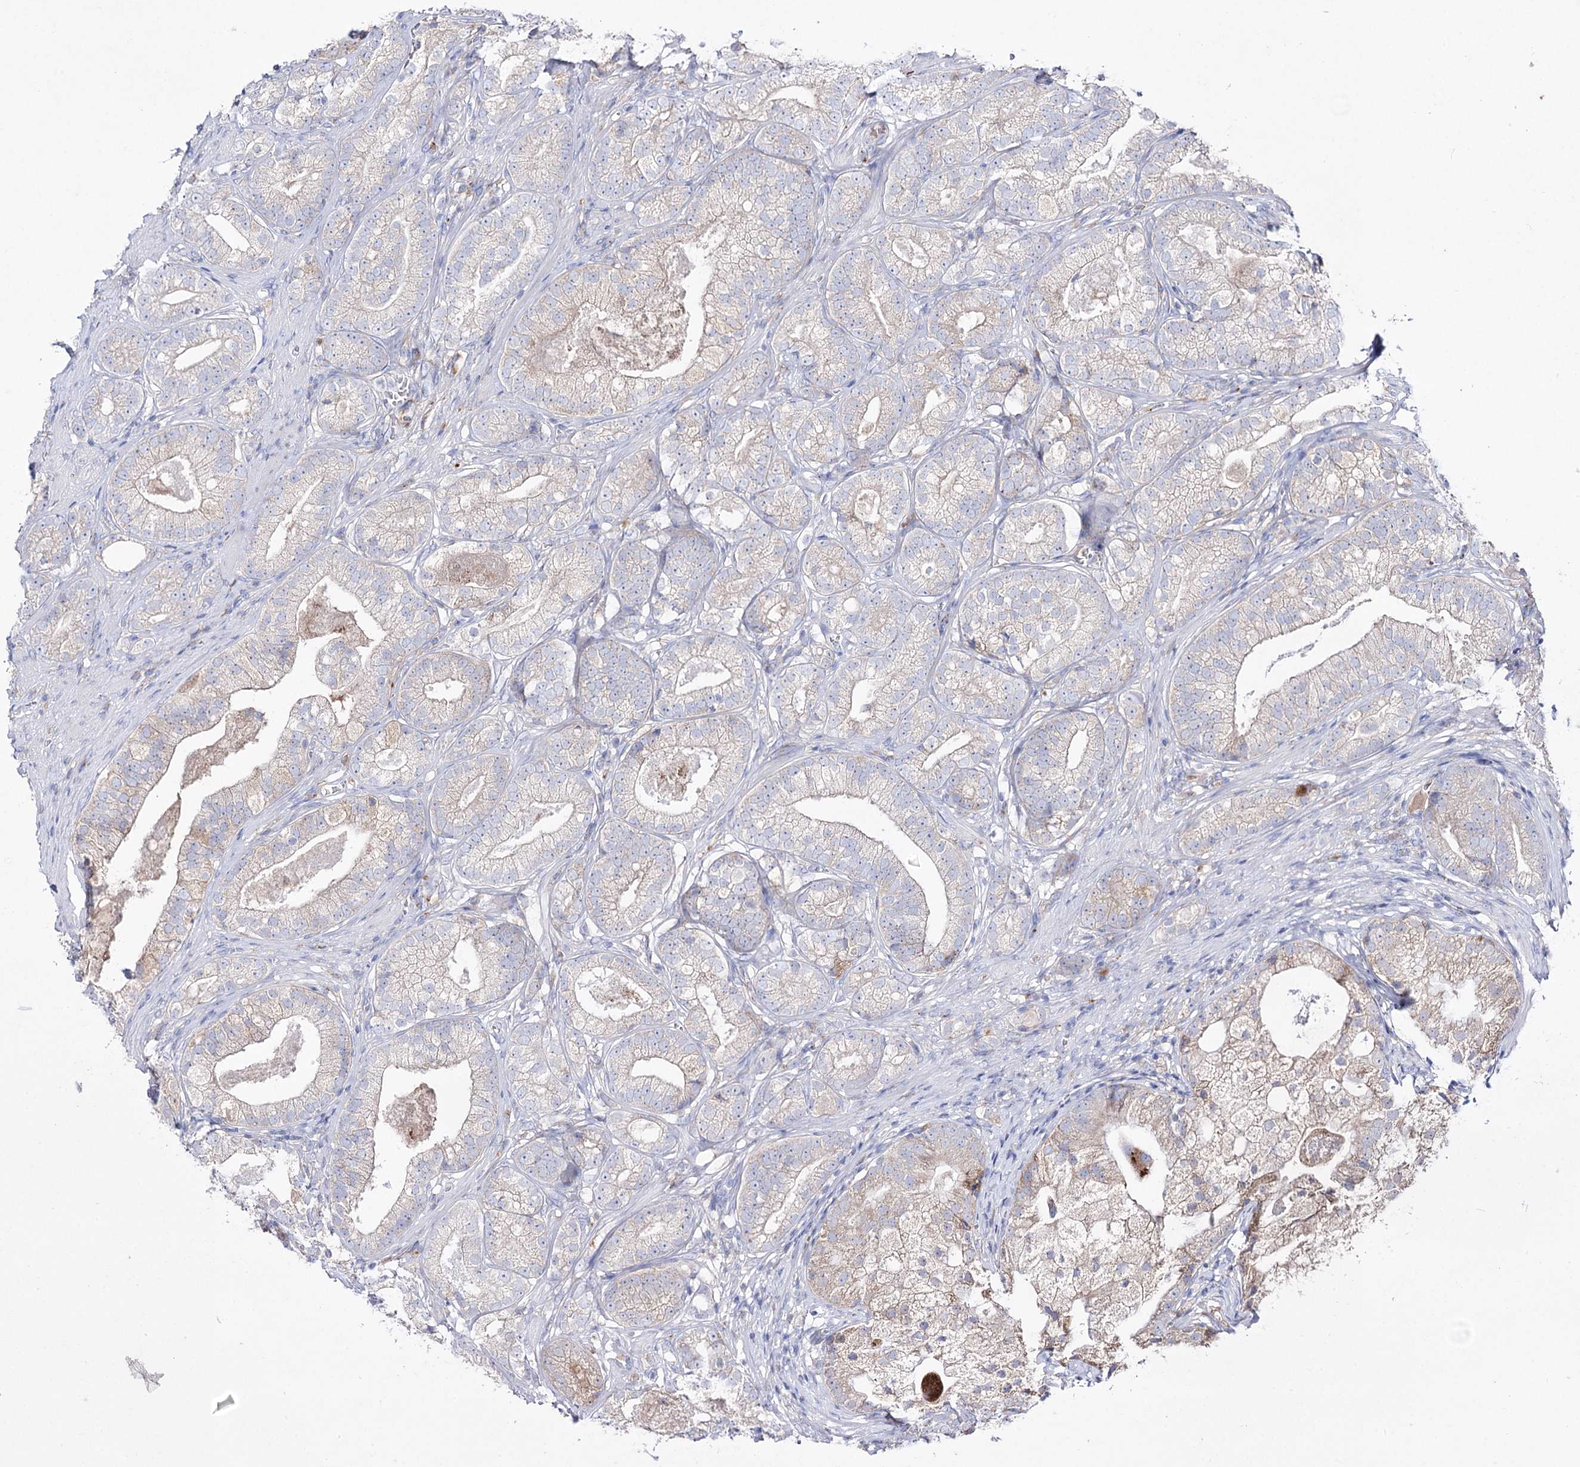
{"staining": {"intensity": "moderate", "quantity": "25%-75%", "location": "cytoplasmic/membranous"}, "tissue": "prostate cancer", "cell_type": "Tumor cells", "image_type": "cancer", "snomed": [{"axis": "morphology", "description": "Adenocarcinoma, High grade"}, {"axis": "topography", "description": "Prostate"}], "caption": "Prostate adenocarcinoma (high-grade) stained for a protein exhibits moderate cytoplasmic/membranous positivity in tumor cells.", "gene": "NAGLU", "patient": {"sex": "male", "age": 69}}